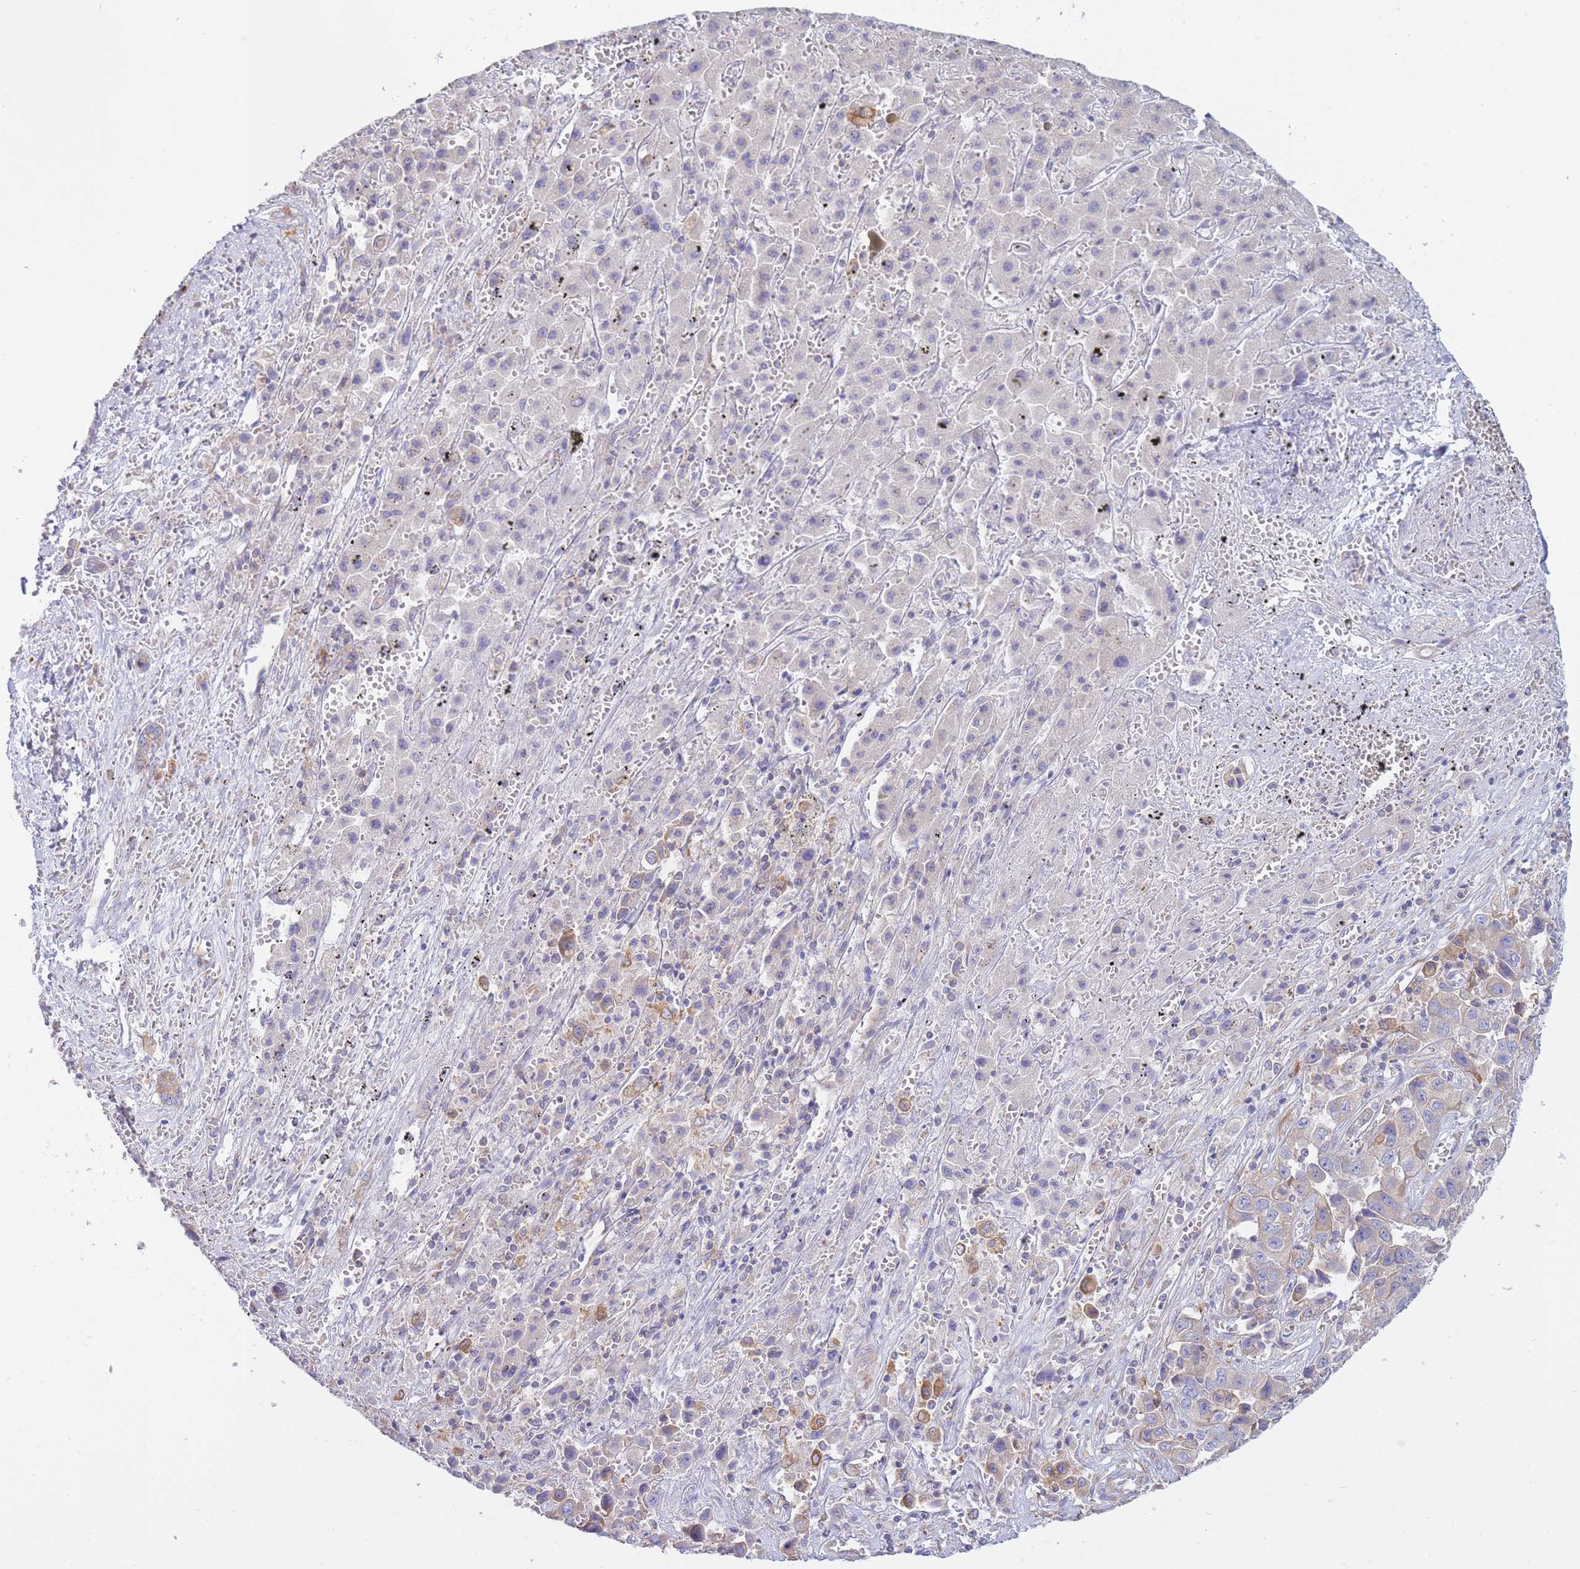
{"staining": {"intensity": "weak", "quantity": "25%-75%", "location": "cytoplasmic/membranous"}, "tissue": "liver cancer", "cell_type": "Tumor cells", "image_type": "cancer", "snomed": [{"axis": "morphology", "description": "Cholangiocarcinoma"}, {"axis": "topography", "description": "Liver"}], "caption": "A micrograph showing weak cytoplasmic/membranous positivity in about 25%-75% of tumor cells in cholangiocarcinoma (liver), as visualized by brown immunohistochemical staining.", "gene": "SH2B2", "patient": {"sex": "female", "age": 52}}